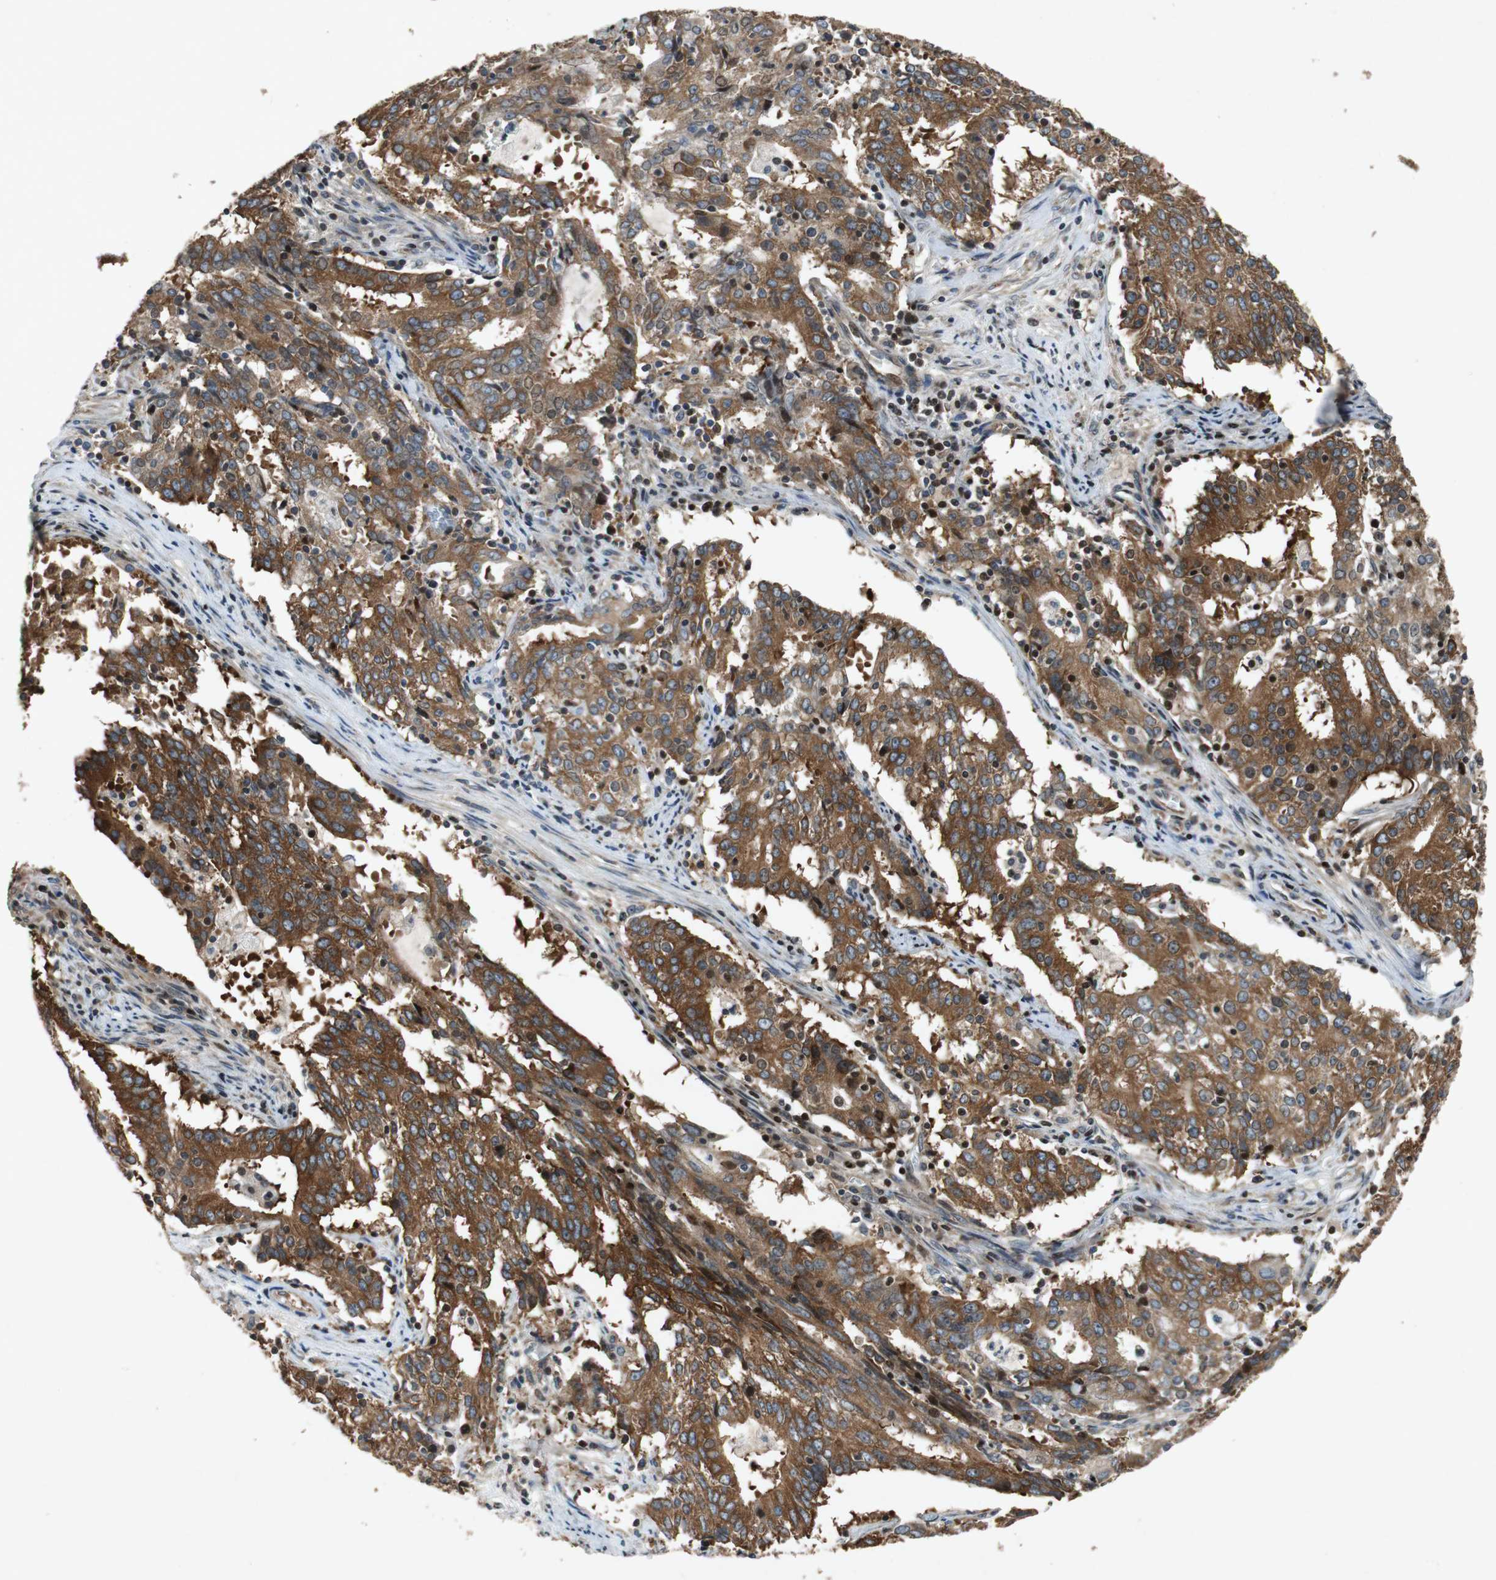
{"staining": {"intensity": "strong", "quantity": ">75%", "location": "cytoplasmic/membranous"}, "tissue": "cervical cancer", "cell_type": "Tumor cells", "image_type": "cancer", "snomed": [{"axis": "morphology", "description": "Adenocarcinoma, NOS"}, {"axis": "topography", "description": "Cervix"}], "caption": "Immunohistochemical staining of human cervical cancer reveals strong cytoplasmic/membranous protein positivity in approximately >75% of tumor cells. (DAB IHC with brightfield microscopy, high magnification).", "gene": "TUBA4A", "patient": {"sex": "female", "age": 44}}